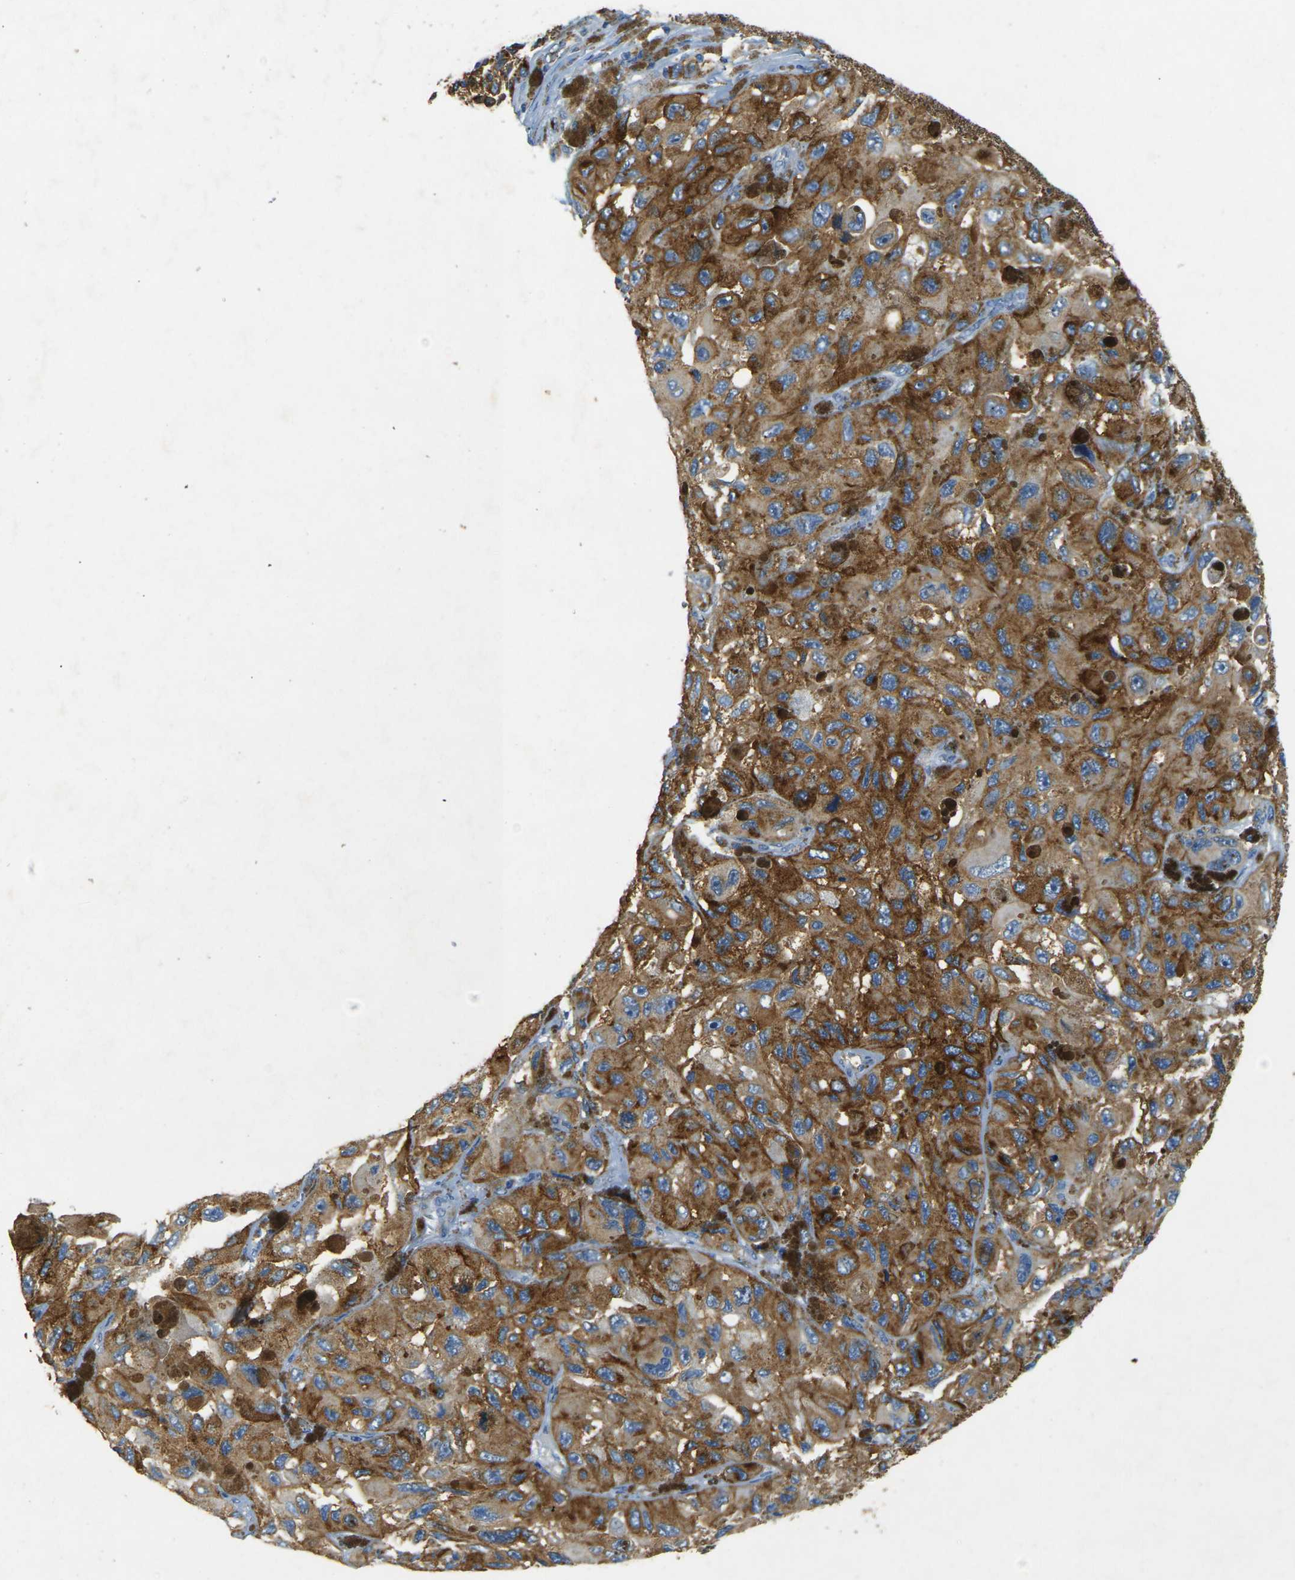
{"staining": {"intensity": "moderate", "quantity": ">75%", "location": "cytoplasmic/membranous"}, "tissue": "melanoma", "cell_type": "Tumor cells", "image_type": "cancer", "snomed": [{"axis": "morphology", "description": "Malignant melanoma, NOS"}, {"axis": "topography", "description": "Skin"}], "caption": "Human malignant melanoma stained with a protein marker exhibits moderate staining in tumor cells.", "gene": "SORT1", "patient": {"sex": "female", "age": 73}}